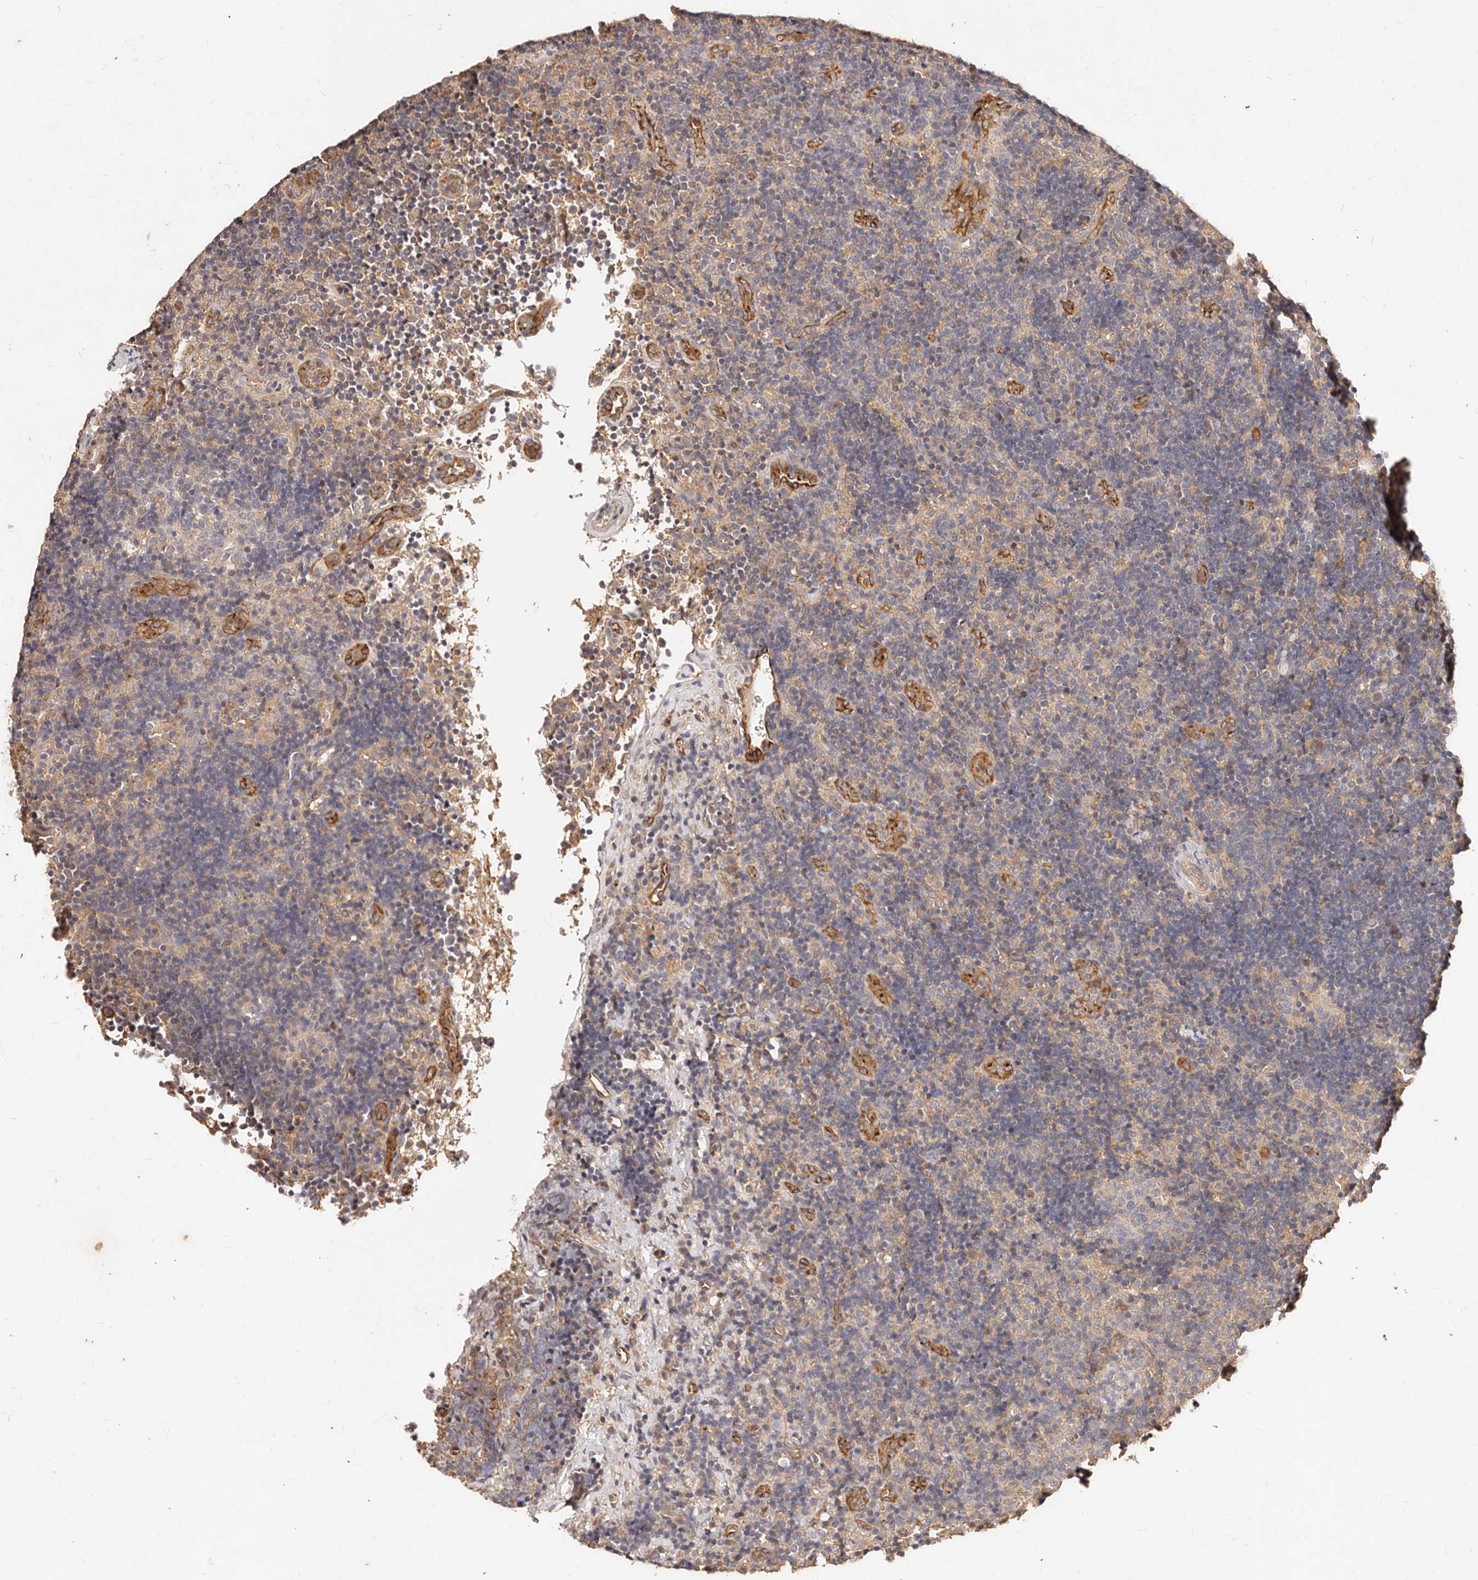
{"staining": {"intensity": "weak", "quantity": ">75%", "location": "cytoplasmic/membranous"}, "tissue": "lymph node", "cell_type": "Germinal center cells", "image_type": "normal", "snomed": [{"axis": "morphology", "description": "Normal tissue, NOS"}, {"axis": "topography", "description": "Lymph node"}], "caption": "DAB (3,3'-diaminobenzidine) immunohistochemical staining of unremarkable human lymph node exhibits weak cytoplasmic/membranous protein staining in approximately >75% of germinal center cells.", "gene": "CCL14", "patient": {"sex": "female", "age": 22}}